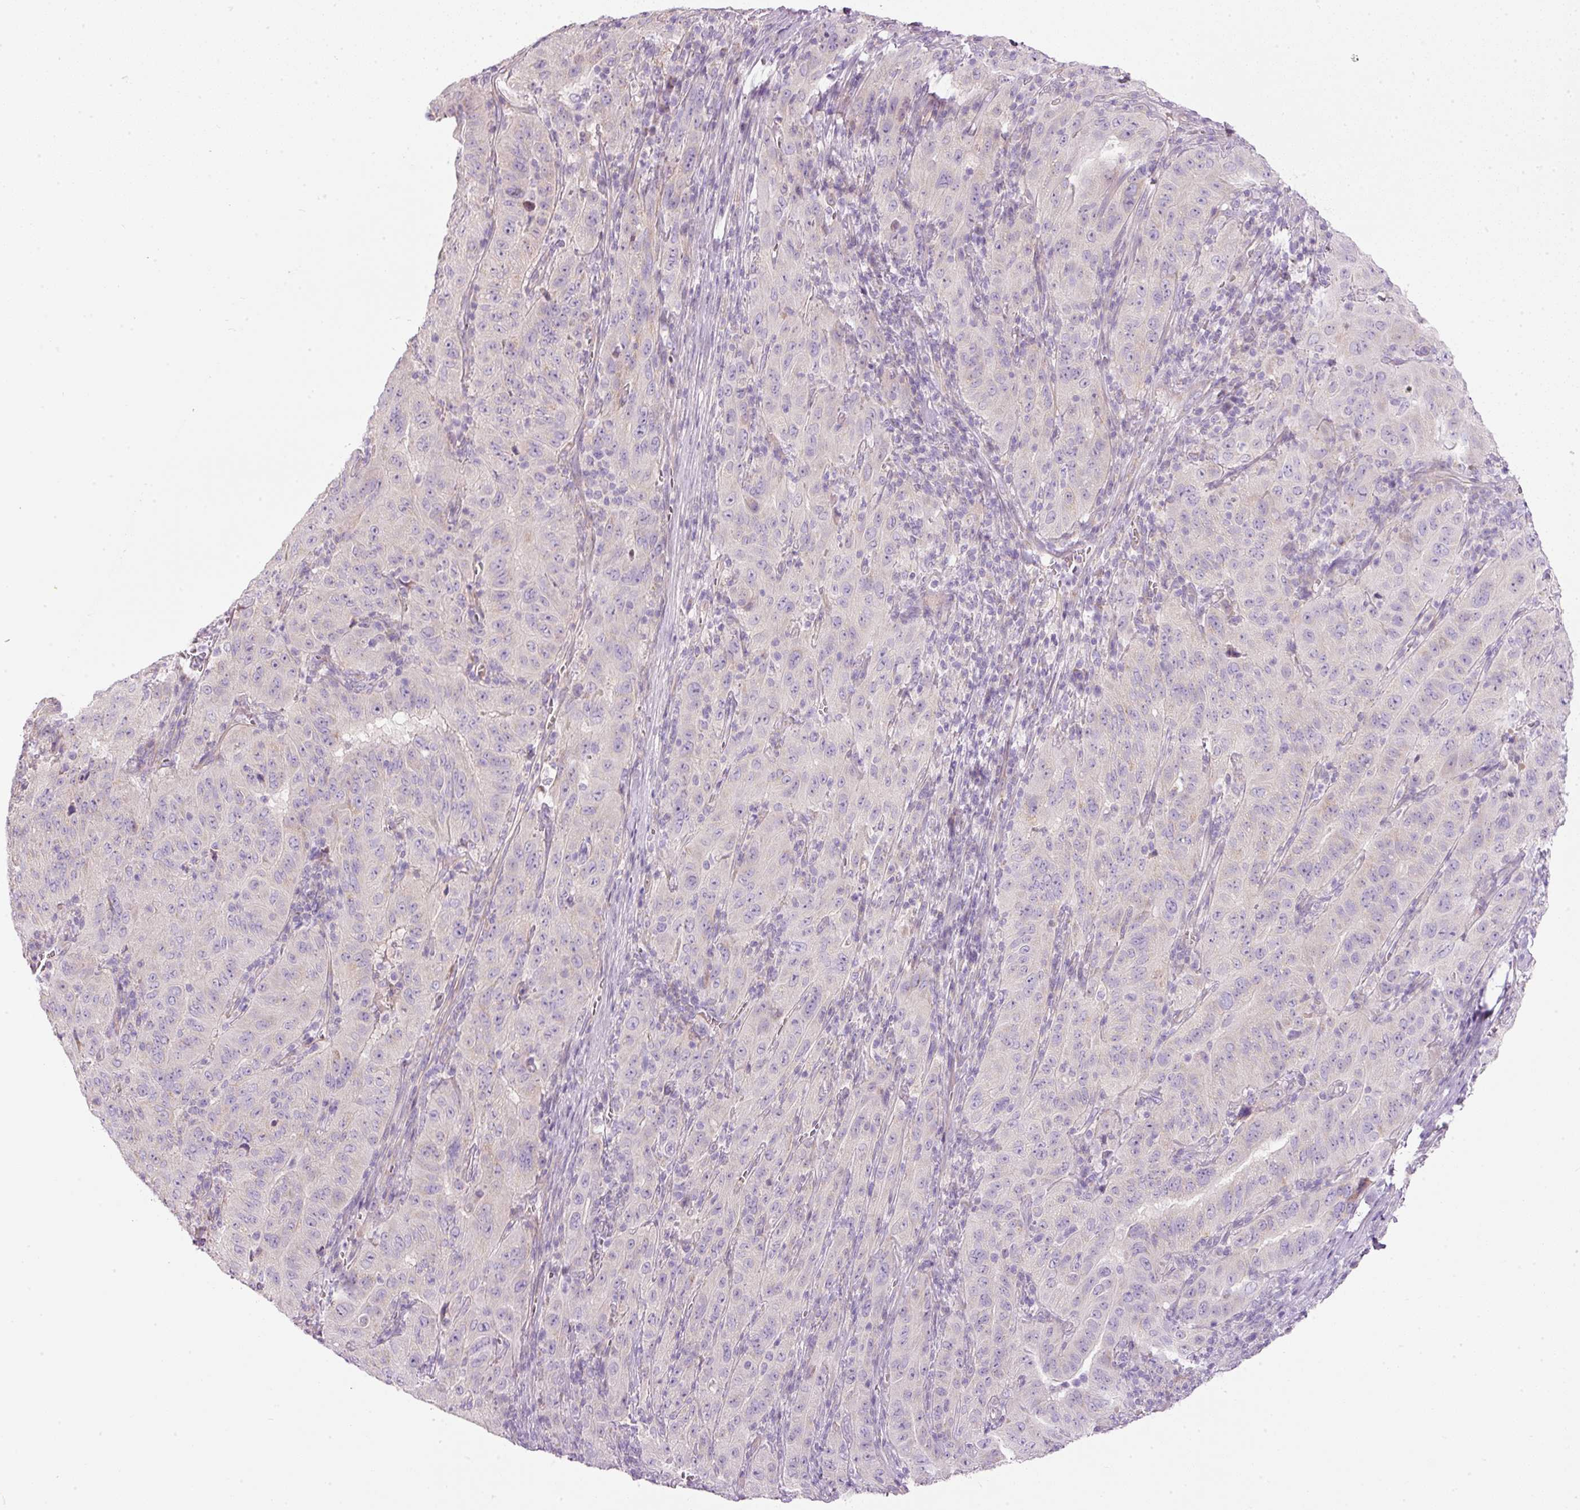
{"staining": {"intensity": "negative", "quantity": "none", "location": "none"}, "tissue": "pancreatic cancer", "cell_type": "Tumor cells", "image_type": "cancer", "snomed": [{"axis": "morphology", "description": "Adenocarcinoma, NOS"}, {"axis": "topography", "description": "Pancreas"}], "caption": "Image shows no significant protein positivity in tumor cells of pancreatic adenocarcinoma.", "gene": "KPNA5", "patient": {"sex": "male", "age": 63}}